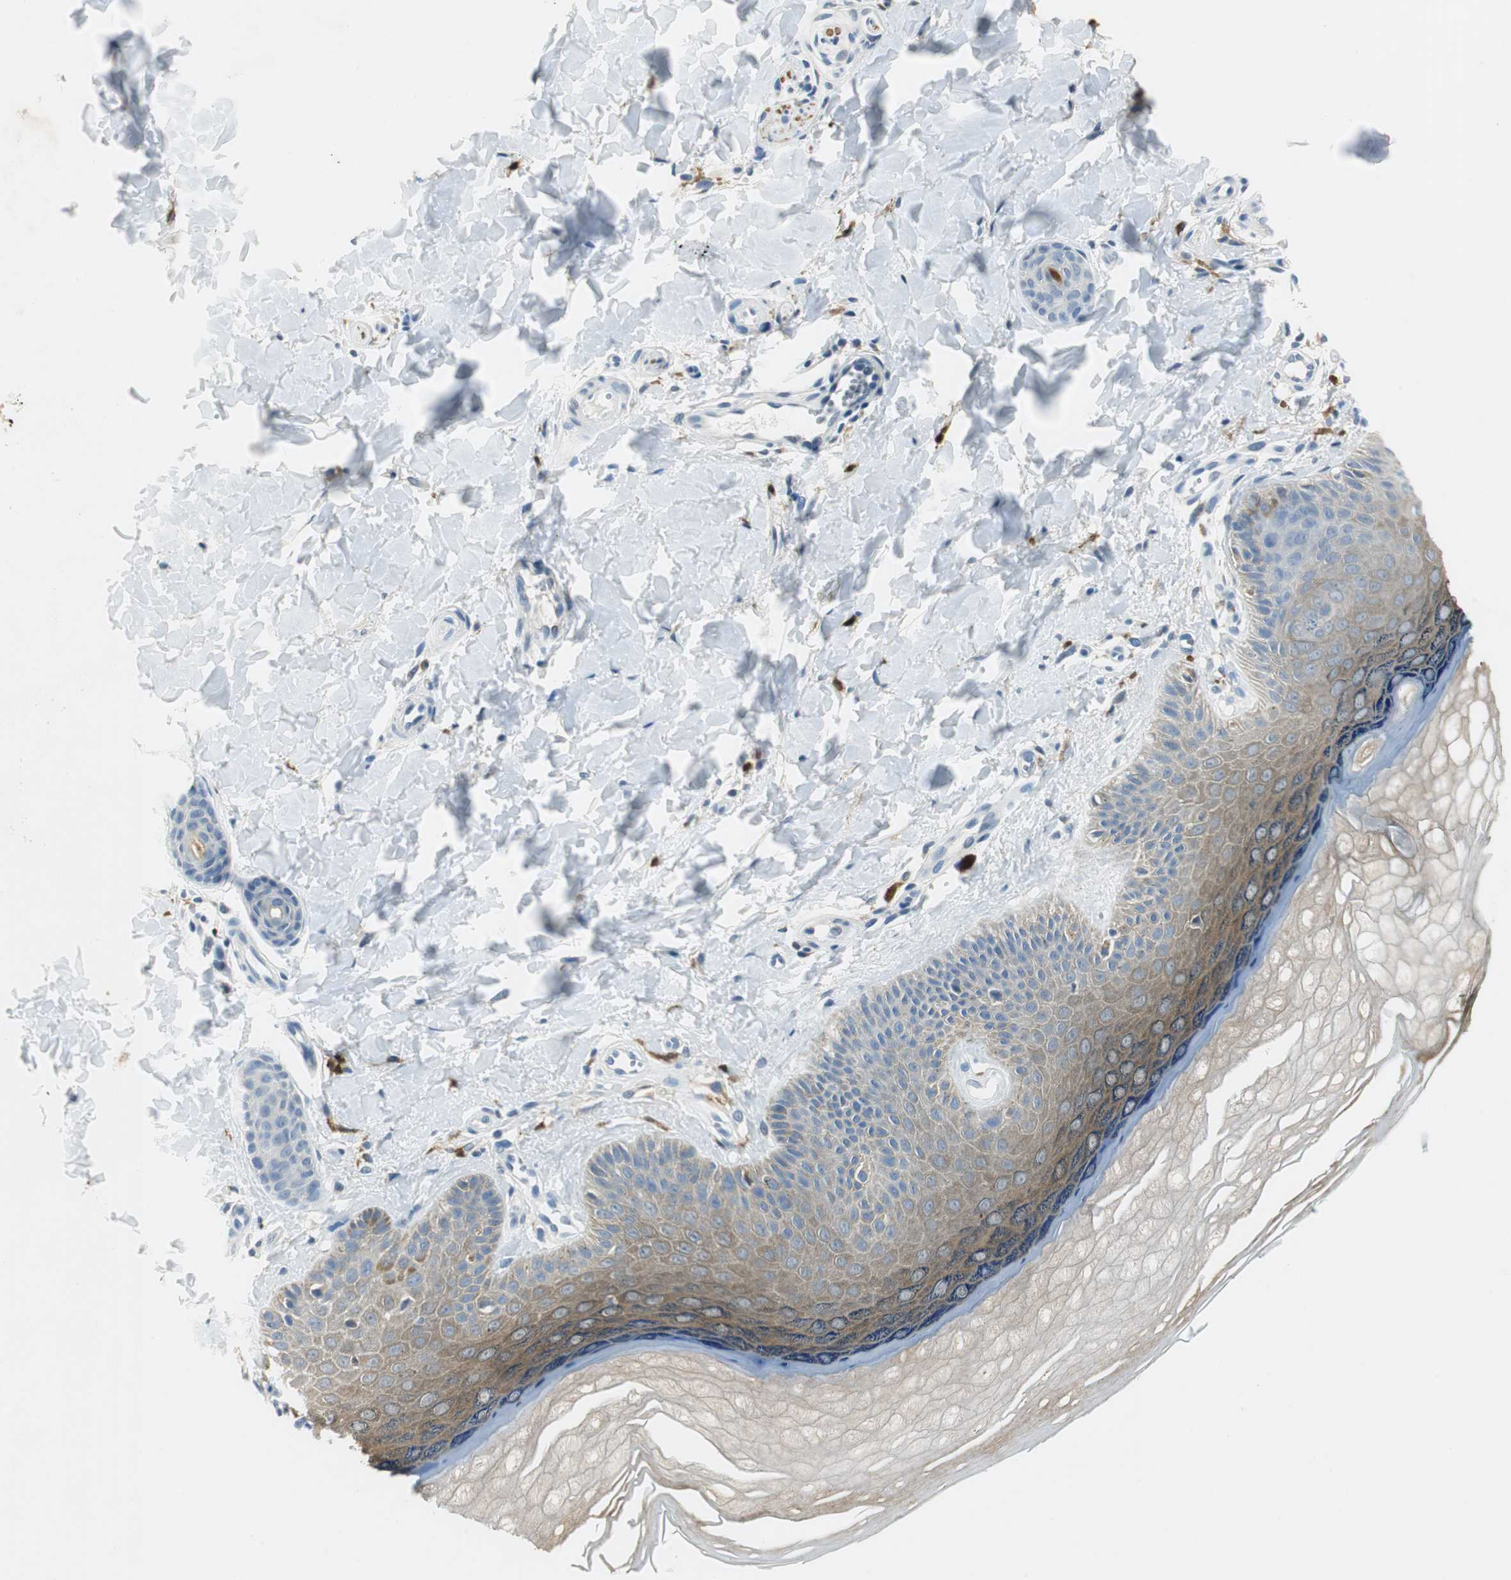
{"staining": {"intensity": "moderate", "quantity": "25%-75%", "location": "cytoplasmic/membranous"}, "tissue": "skin", "cell_type": "Fibroblasts", "image_type": "normal", "snomed": [{"axis": "morphology", "description": "Normal tissue, NOS"}, {"axis": "topography", "description": "Skin"}], "caption": "Skin stained with DAB (3,3'-diaminobenzidine) IHC exhibits medium levels of moderate cytoplasmic/membranous staining in approximately 25%-75% of fibroblasts.", "gene": "ME1", "patient": {"sex": "male", "age": 26}}